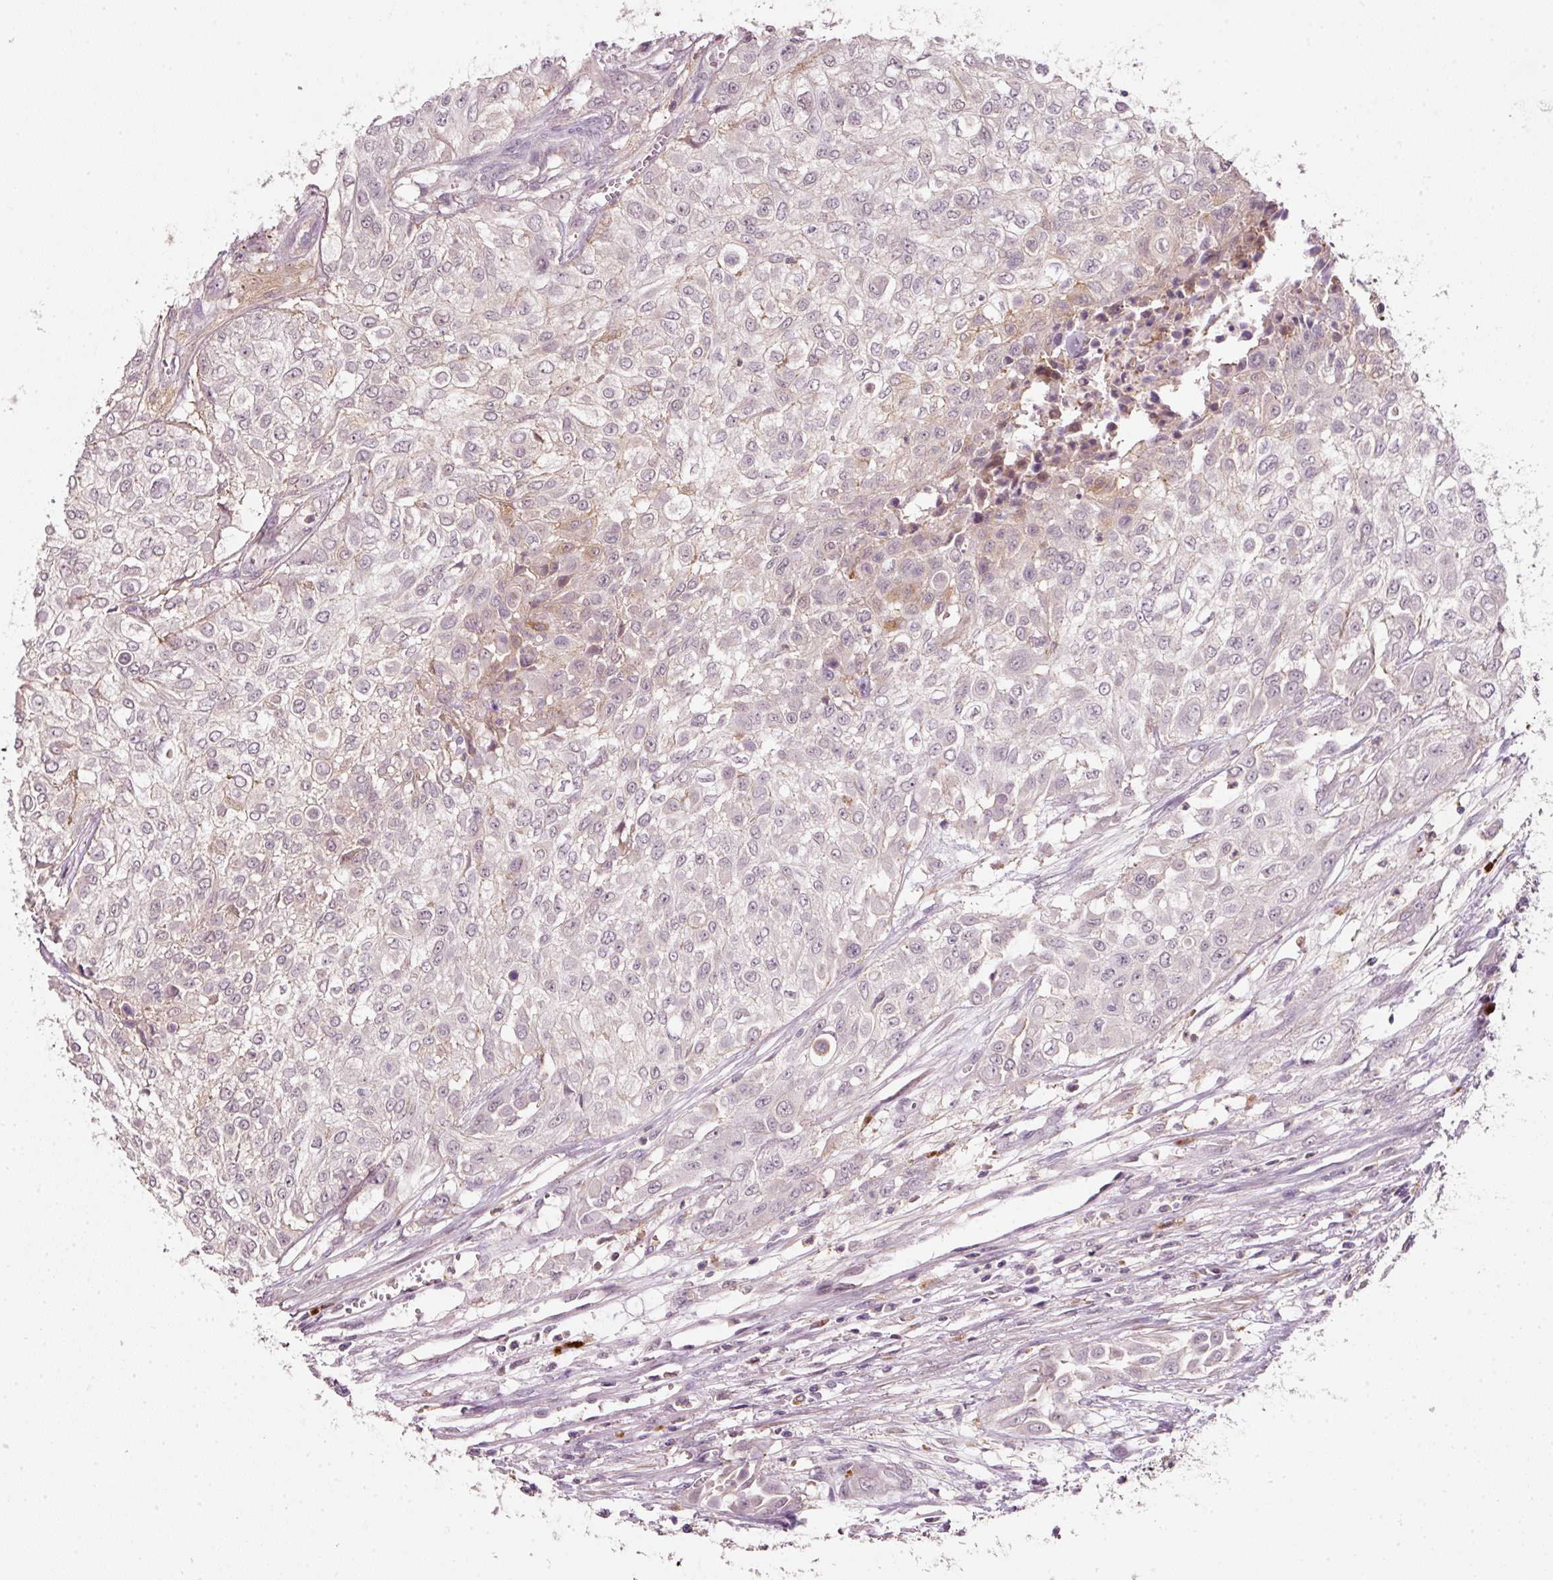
{"staining": {"intensity": "negative", "quantity": "none", "location": "none"}, "tissue": "urothelial cancer", "cell_type": "Tumor cells", "image_type": "cancer", "snomed": [{"axis": "morphology", "description": "Urothelial carcinoma, High grade"}, {"axis": "topography", "description": "Urinary bladder"}], "caption": "This is a photomicrograph of immunohistochemistry staining of urothelial cancer, which shows no staining in tumor cells.", "gene": "TIRAP", "patient": {"sex": "male", "age": 57}}